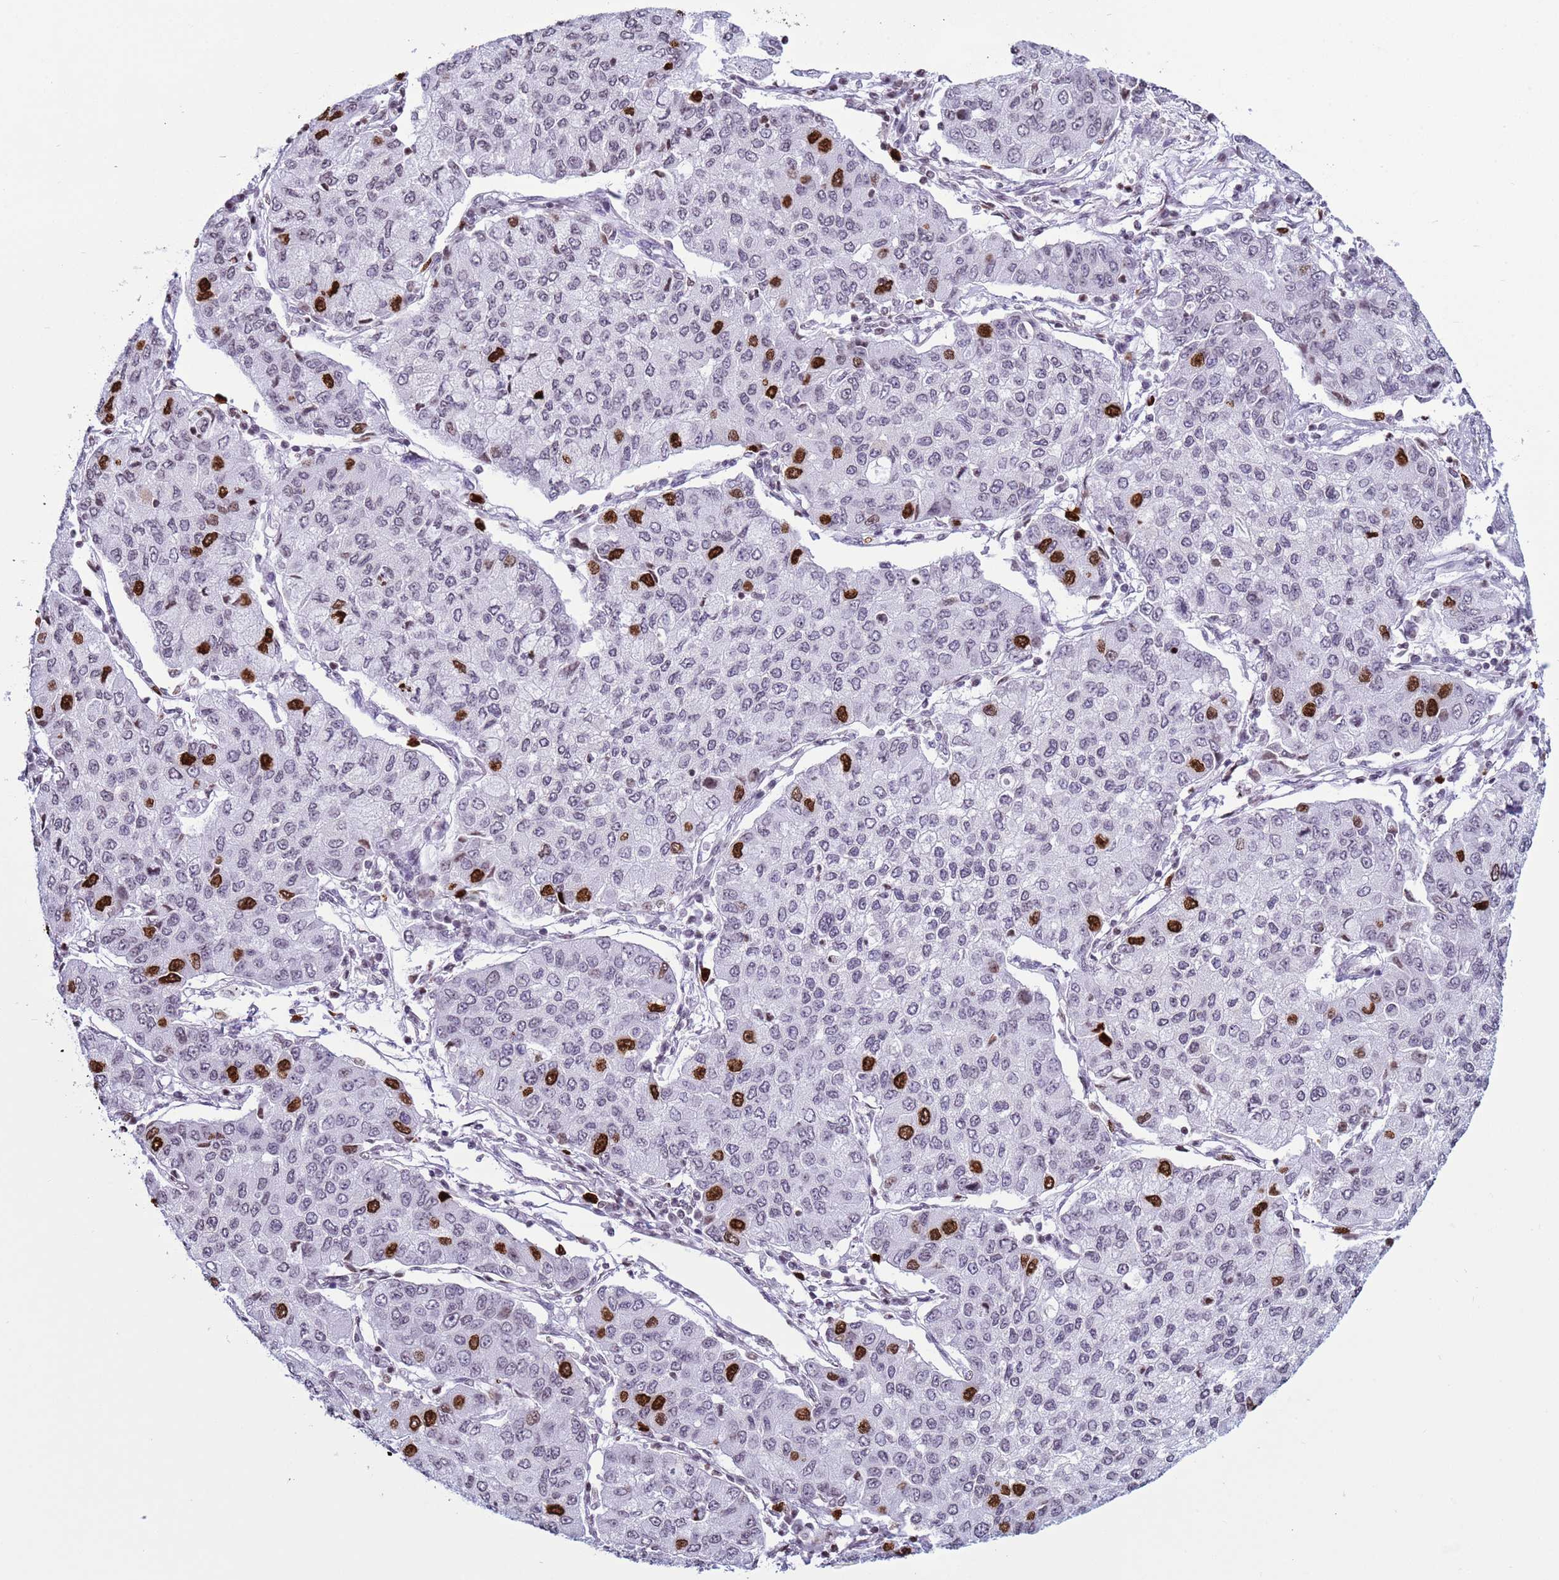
{"staining": {"intensity": "strong", "quantity": "<25%", "location": "nuclear"}, "tissue": "lung cancer", "cell_type": "Tumor cells", "image_type": "cancer", "snomed": [{"axis": "morphology", "description": "Squamous cell carcinoma, NOS"}, {"axis": "topography", "description": "Lung"}], "caption": "A brown stain shows strong nuclear staining of a protein in human squamous cell carcinoma (lung) tumor cells. Immunohistochemistry (ihc) stains the protein of interest in brown and the nuclei are stained blue.", "gene": "H4C8", "patient": {"sex": "male", "age": 74}}